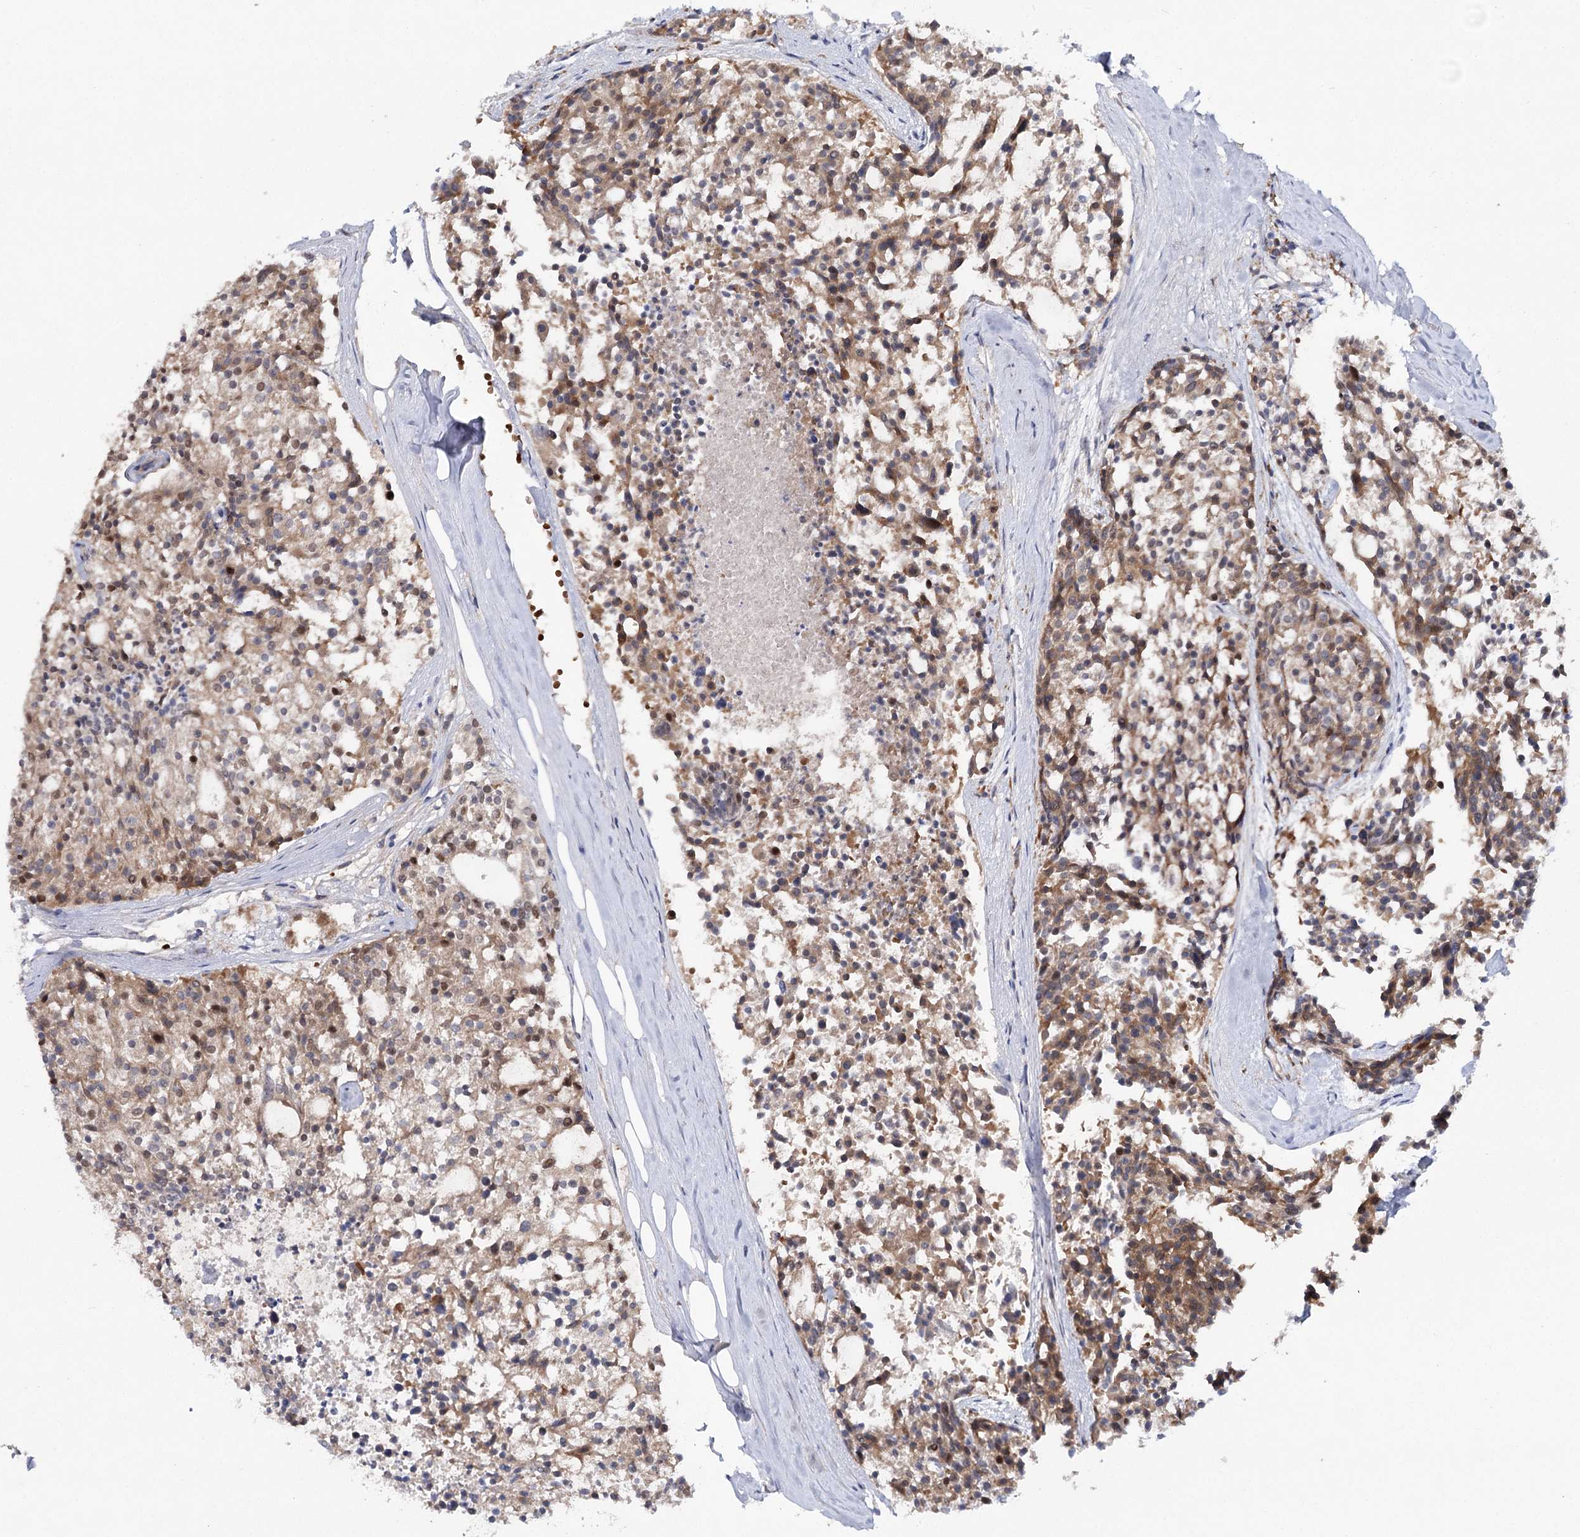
{"staining": {"intensity": "moderate", "quantity": ">75%", "location": "cytoplasmic/membranous,nuclear"}, "tissue": "carcinoid", "cell_type": "Tumor cells", "image_type": "cancer", "snomed": [{"axis": "morphology", "description": "Carcinoid, malignant, NOS"}, {"axis": "topography", "description": "Pancreas"}], "caption": "IHC histopathology image of neoplastic tissue: human carcinoid stained using immunohistochemistry (IHC) displays medium levels of moderate protein expression localized specifically in the cytoplasmic/membranous and nuclear of tumor cells, appearing as a cytoplasmic/membranous and nuclear brown color.", "gene": "MAP3K13", "patient": {"sex": "female", "age": 54}}